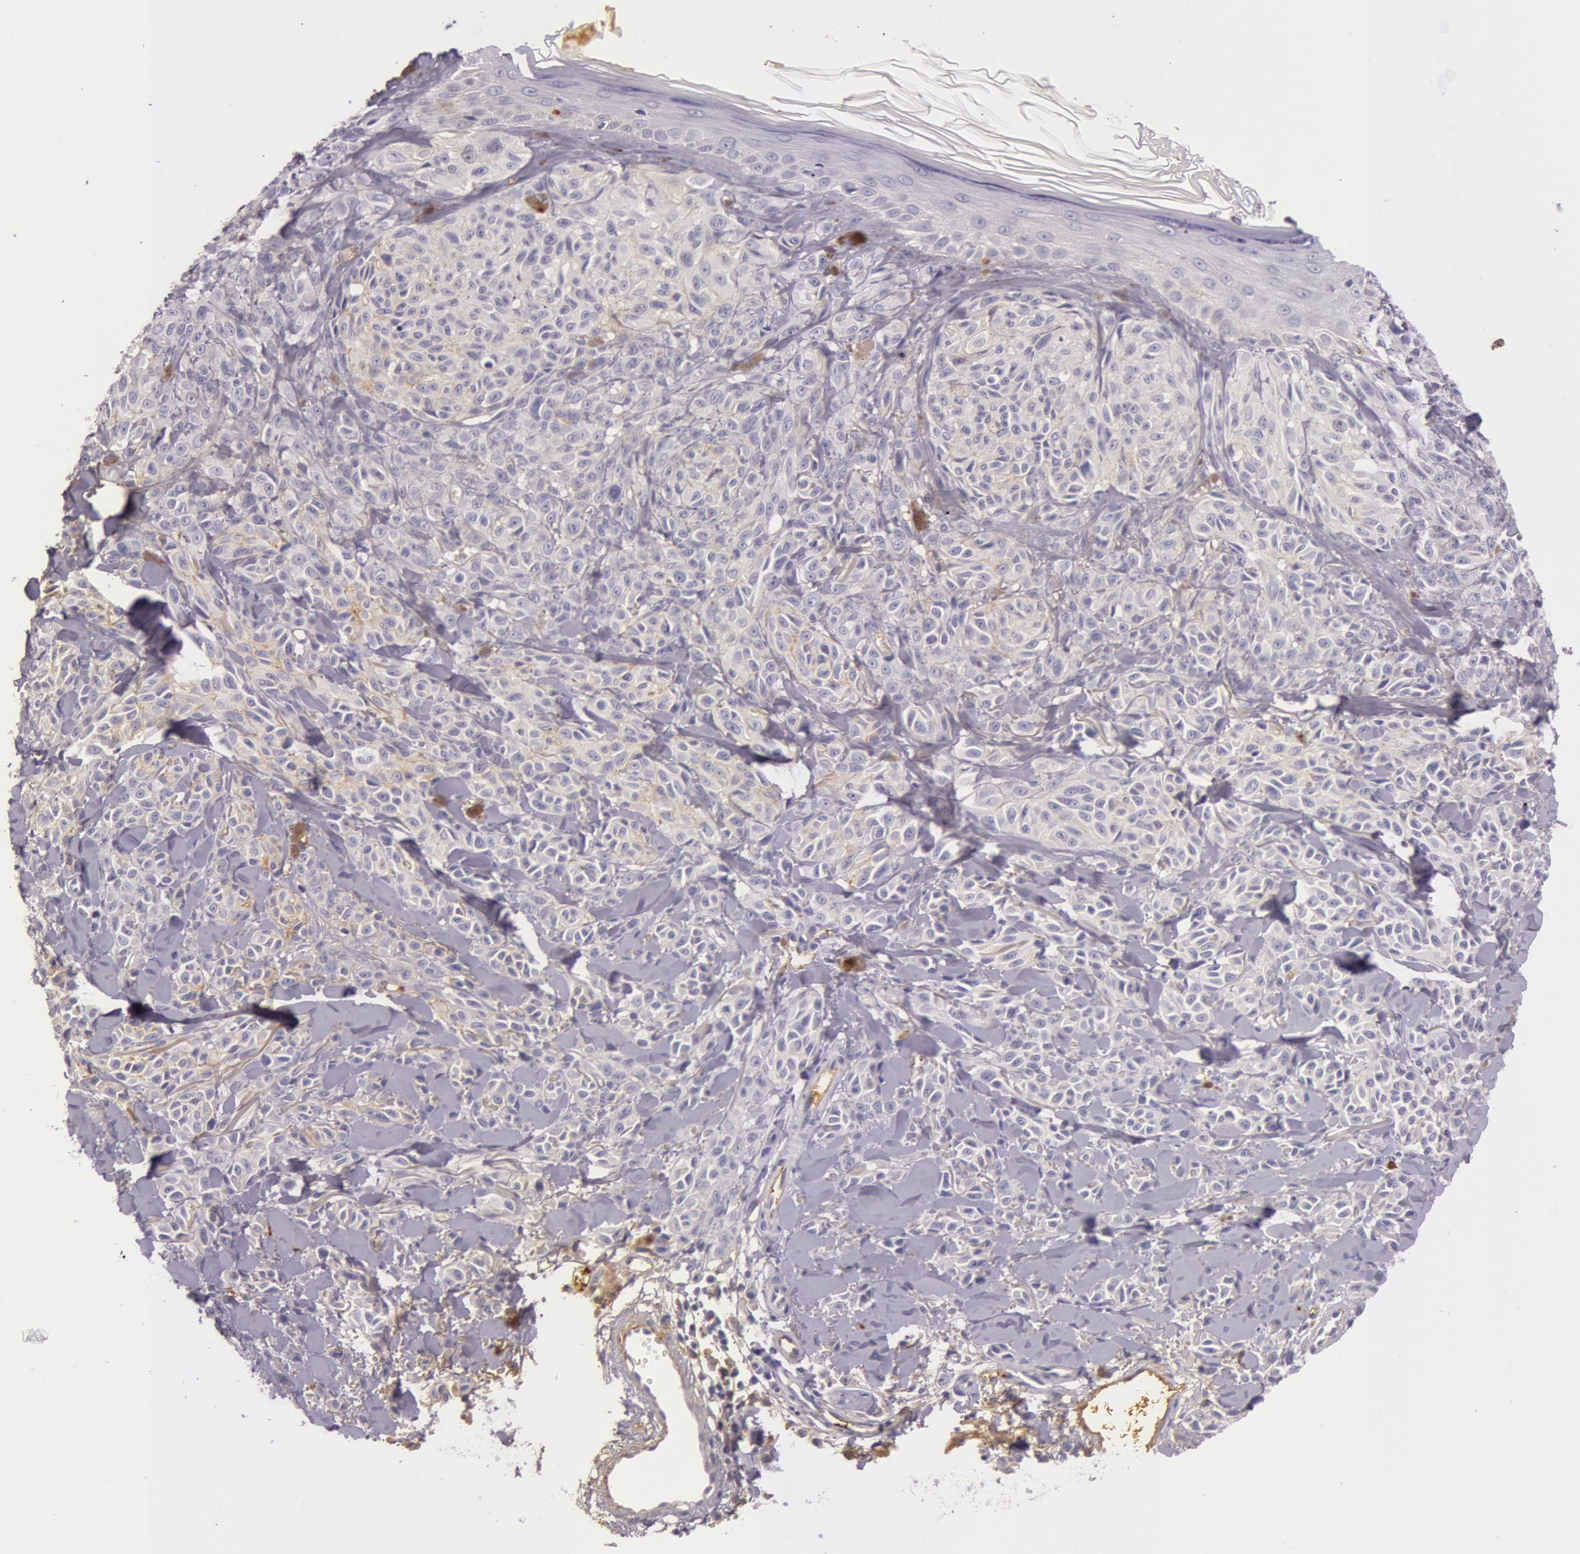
{"staining": {"intensity": "weak", "quantity": "<25%", "location": "cytoplasmic/membranous"}, "tissue": "melanoma", "cell_type": "Tumor cells", "image_type": "cancer", "snomed": [{"axis": "morphology", "description": "Malignant melanoma, NOS"}, {"axis": "topography", "description": "Skin"}], "caption": "Immunohistochemical staining of human malignant melanoma reveals no significant positivity in tumor cells.", "gene": "C4BPA", "patient": {"sex": "female", "age": 73}}